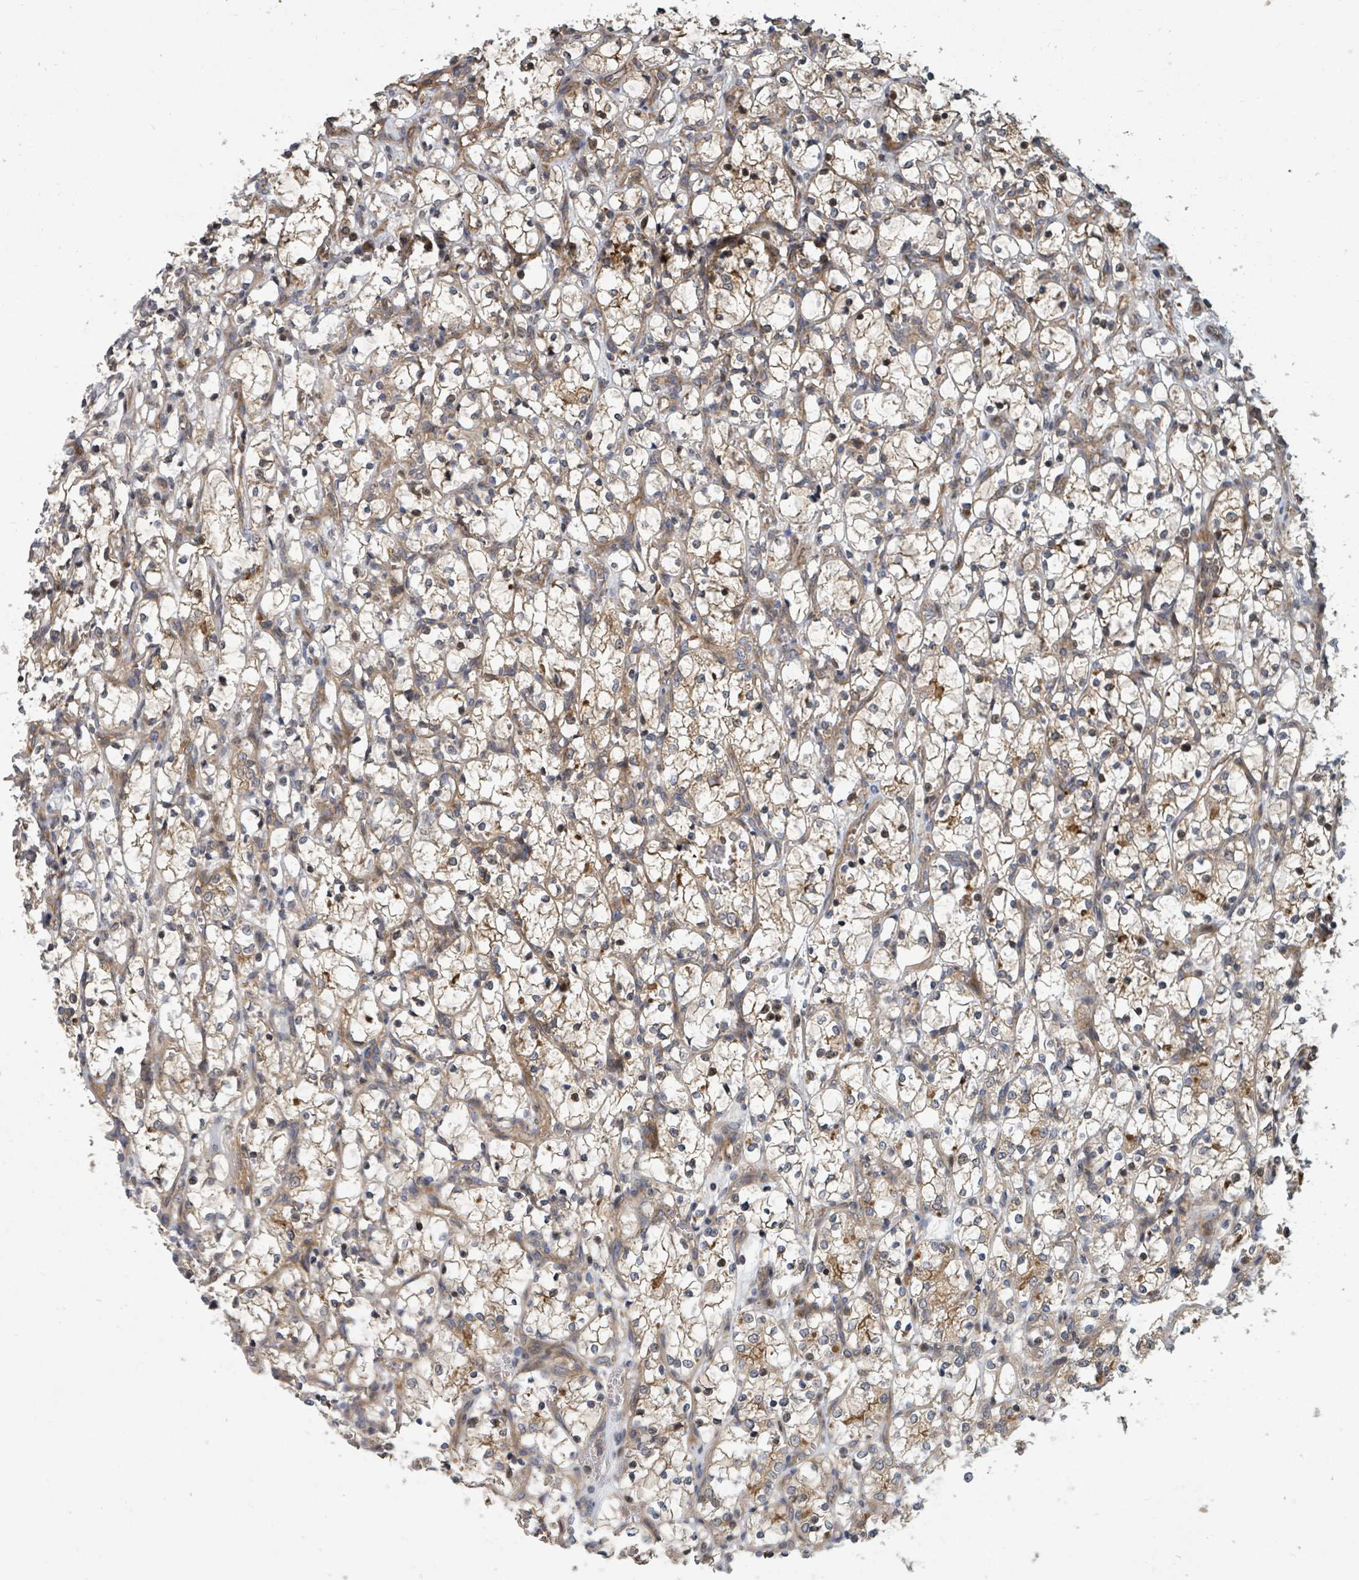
{"staining": {"intensity": "moderate", "quantity": "25%-75%", "location": "cytoplasmic/membranous"}, "tissue": "renal cancer", "cell_type": "Tumor cells", "image_type": "cancer", "snomed": [{"axis": "morphology", "description": "Adenocarcinoma, NOS"}, {"axis": "topography", "description": "Kidney"}], "caption": "Immunohistochemistry (IHC) histopathology image of human renal adenocarcinoma stained for a protein (brown), which reveals medium levels of moderate cytoplasmic/membranous expression in approximately 25%-75% of tumor cells.", "gene": "DPM1", "patient": {"sex": "female", "age": 69}}